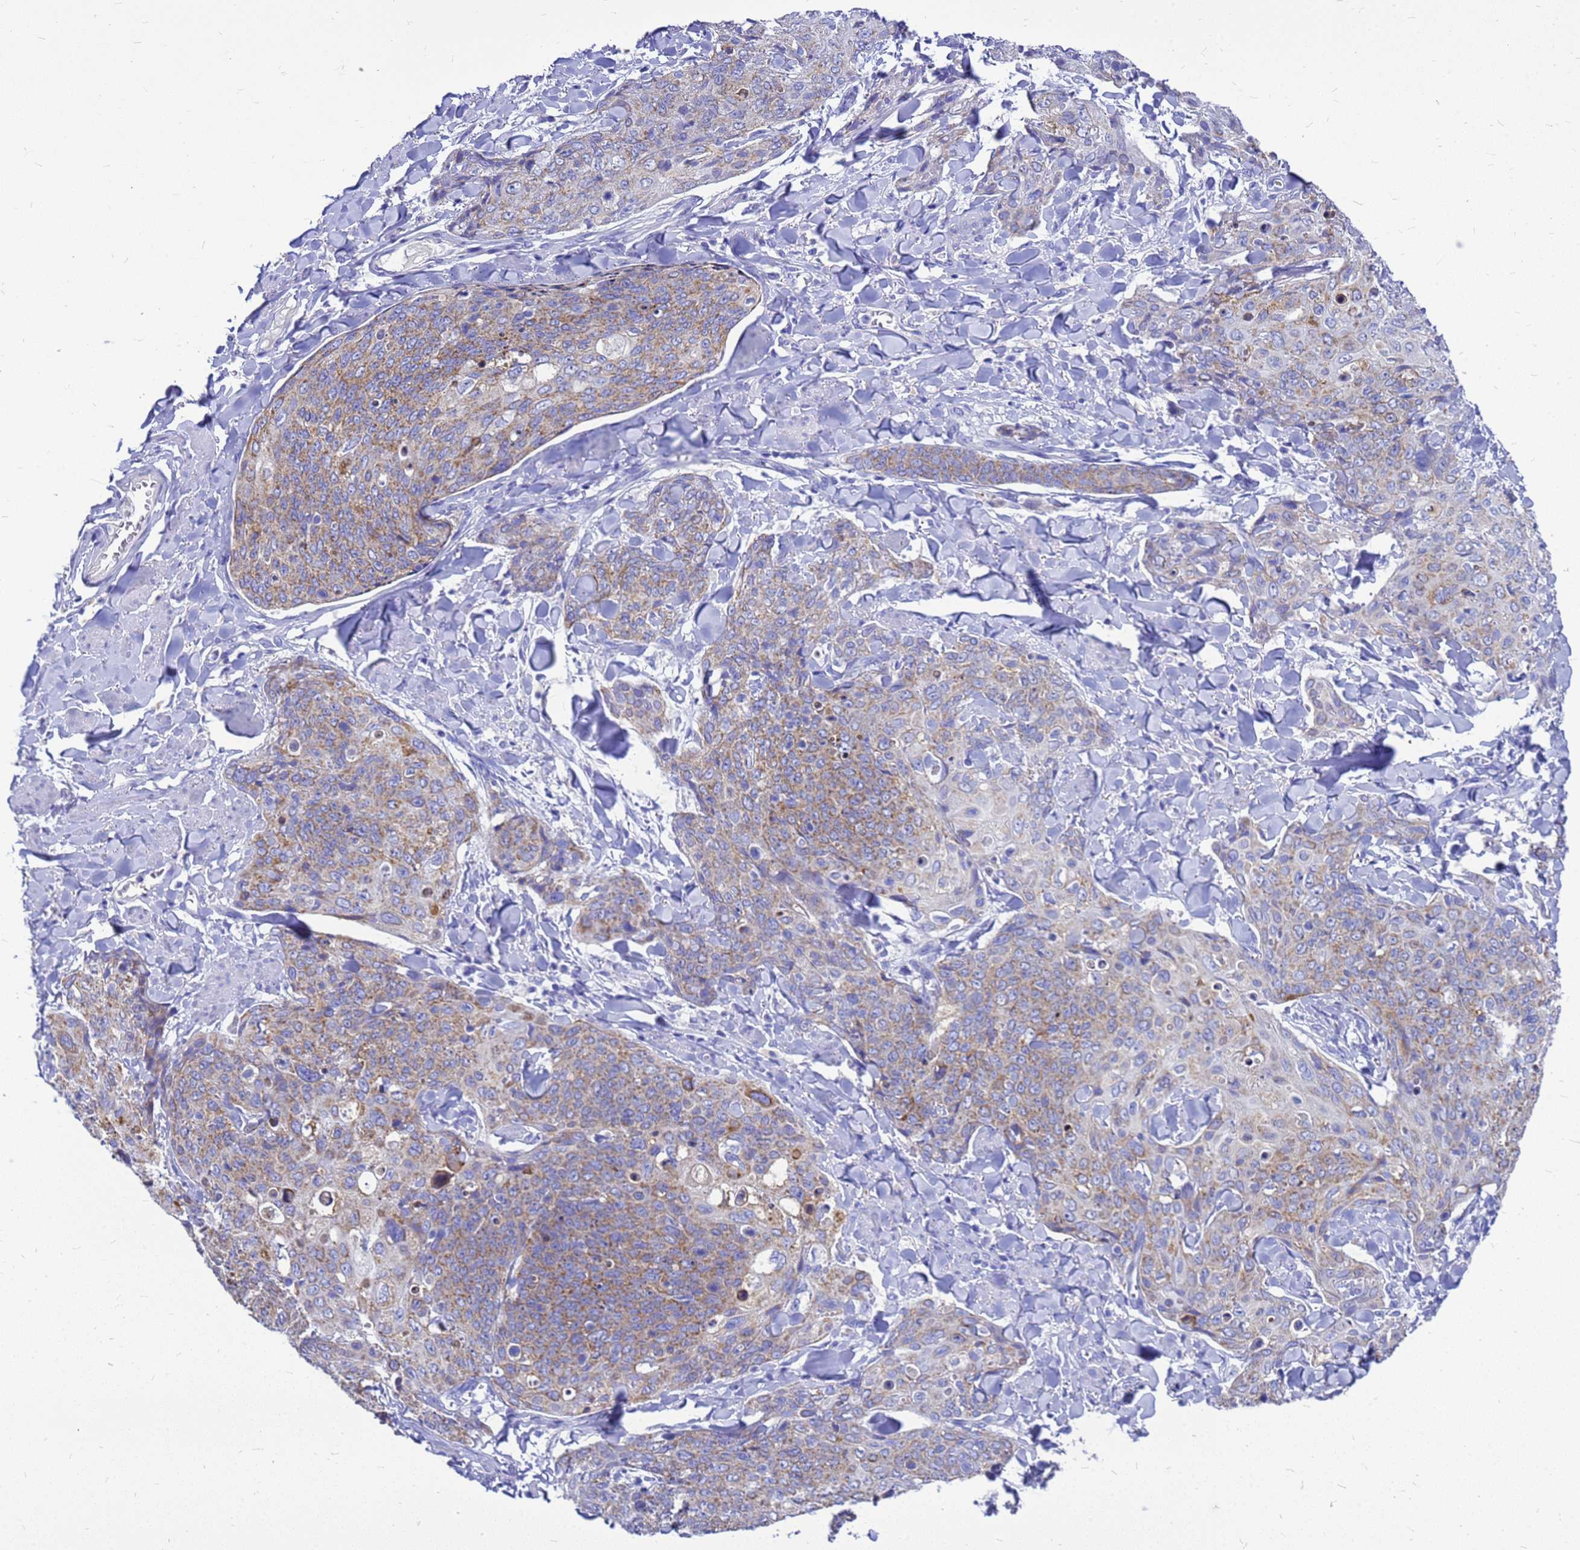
{"staining": {"intensity": "moderate", "quantity": "25%-75%", "location": "cytoplasmic/membranous"}, "tissue": "skin cancer", "cell_type": "Tumor cells", "image_type": "cancer", "snomed": [{"axis": "morphology", "description": "Squamous cell carcinoma, NOS"}, {"axis": "topography", "description": "Skin"}, {"axis": "topography", "description": "Vulva"}], "caption": "Immunohistochemical staining of human skin cancer (squamous cell carcinoma) shows medium levels of moderate cytoplasmic/membranous positivity in approximately 25%-75% of tumor cells. The staining was performed using DAB to visualize the protein expression in brown, while the nuclei were stained in blue with hematoxylin (Magnification: 20x).", "gene": "OR52E2", "patient": {"sex": "female", "age": 85}}